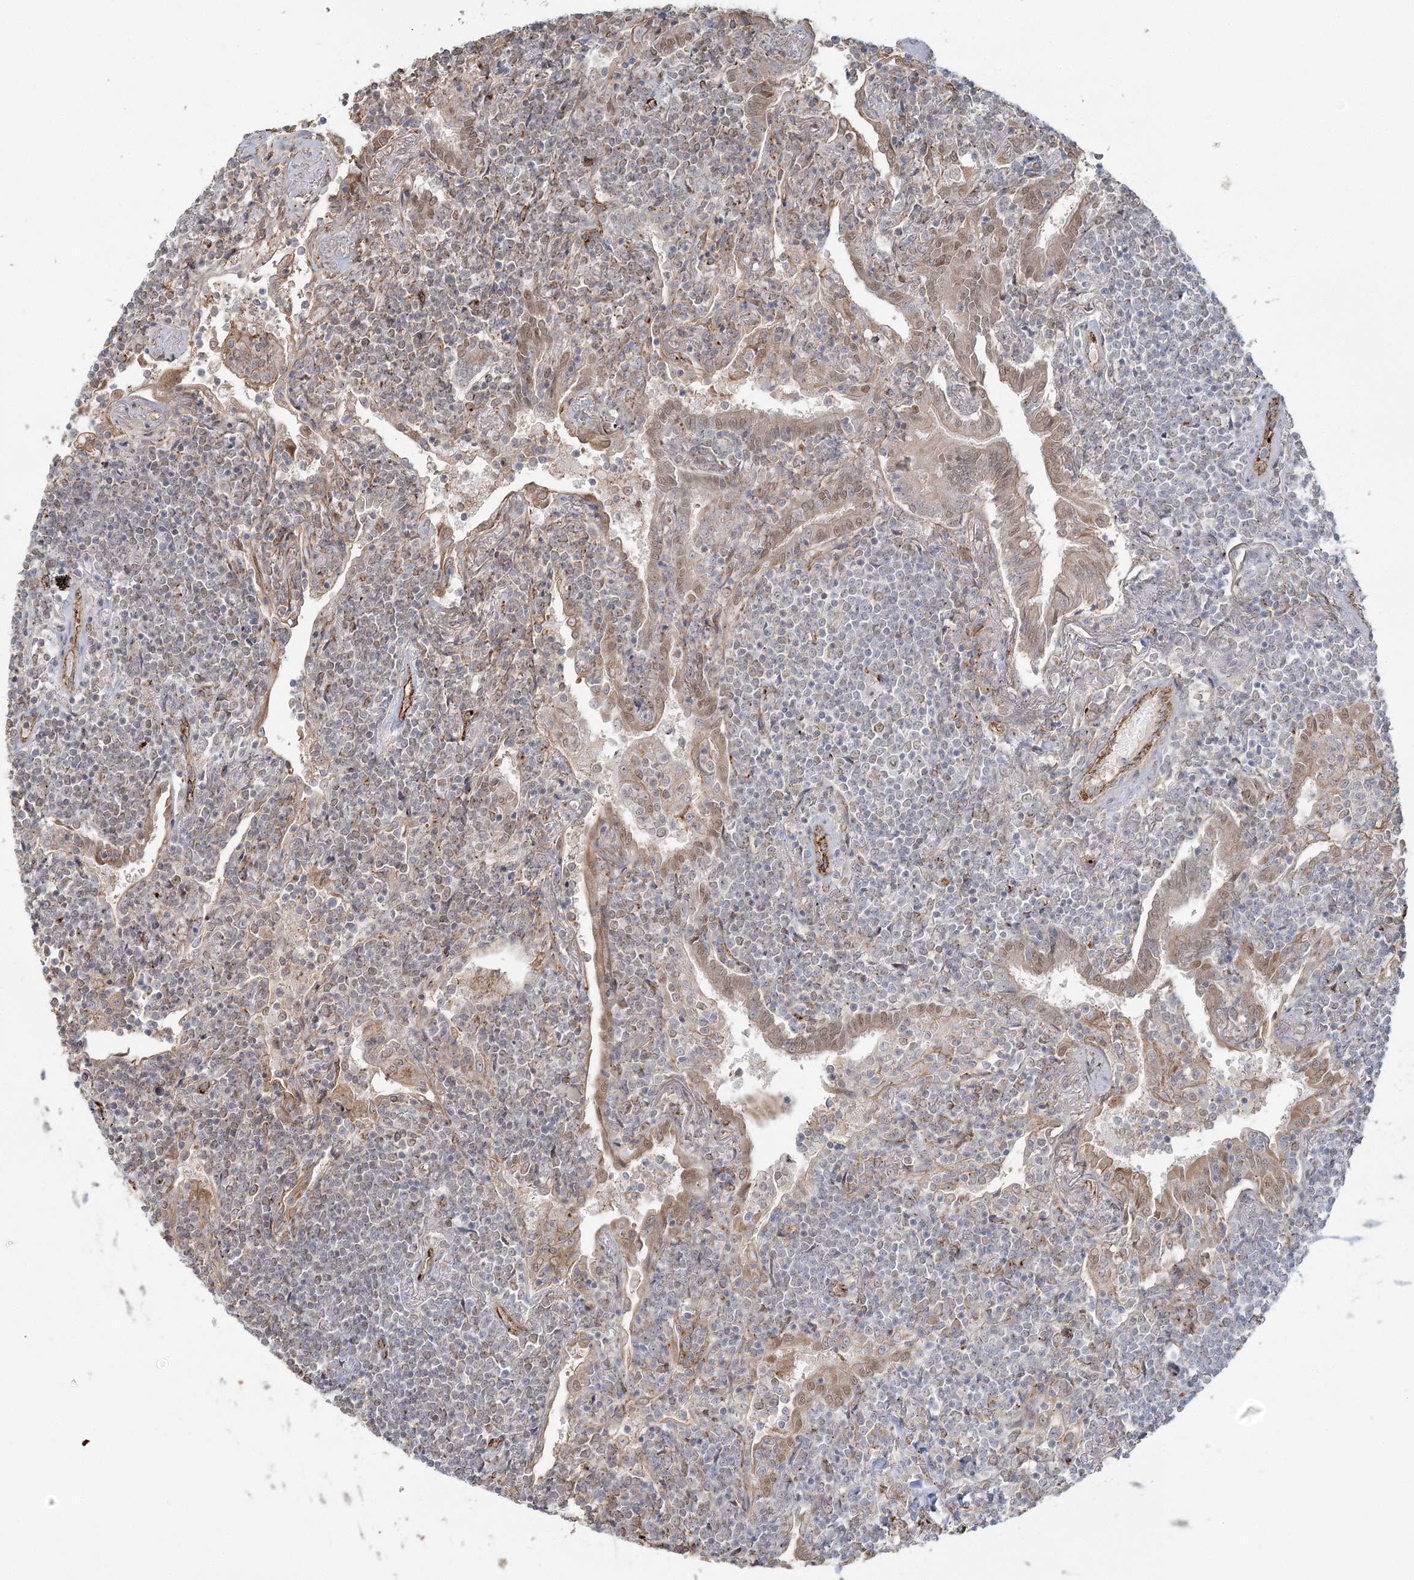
{"staining": {"intensity": "weak", "quantity": "<25%", "location": "cytoplasmic/membranous"}, "tissue": "lymphoma", "cell_type": "Tumor cells", "image_type": "cancer", "snomed": [{"axis": "morphology", "description": "Malignant lymphoma, non-Hodgkin's type, Low grade"}, {"axis": "topography", "description": "Lung"}], "caption": "Tumor cells show no significant protein expression in lymphoma.", "gene": "KBTBD4", "patient": {"sex": "female", "age": 71}}